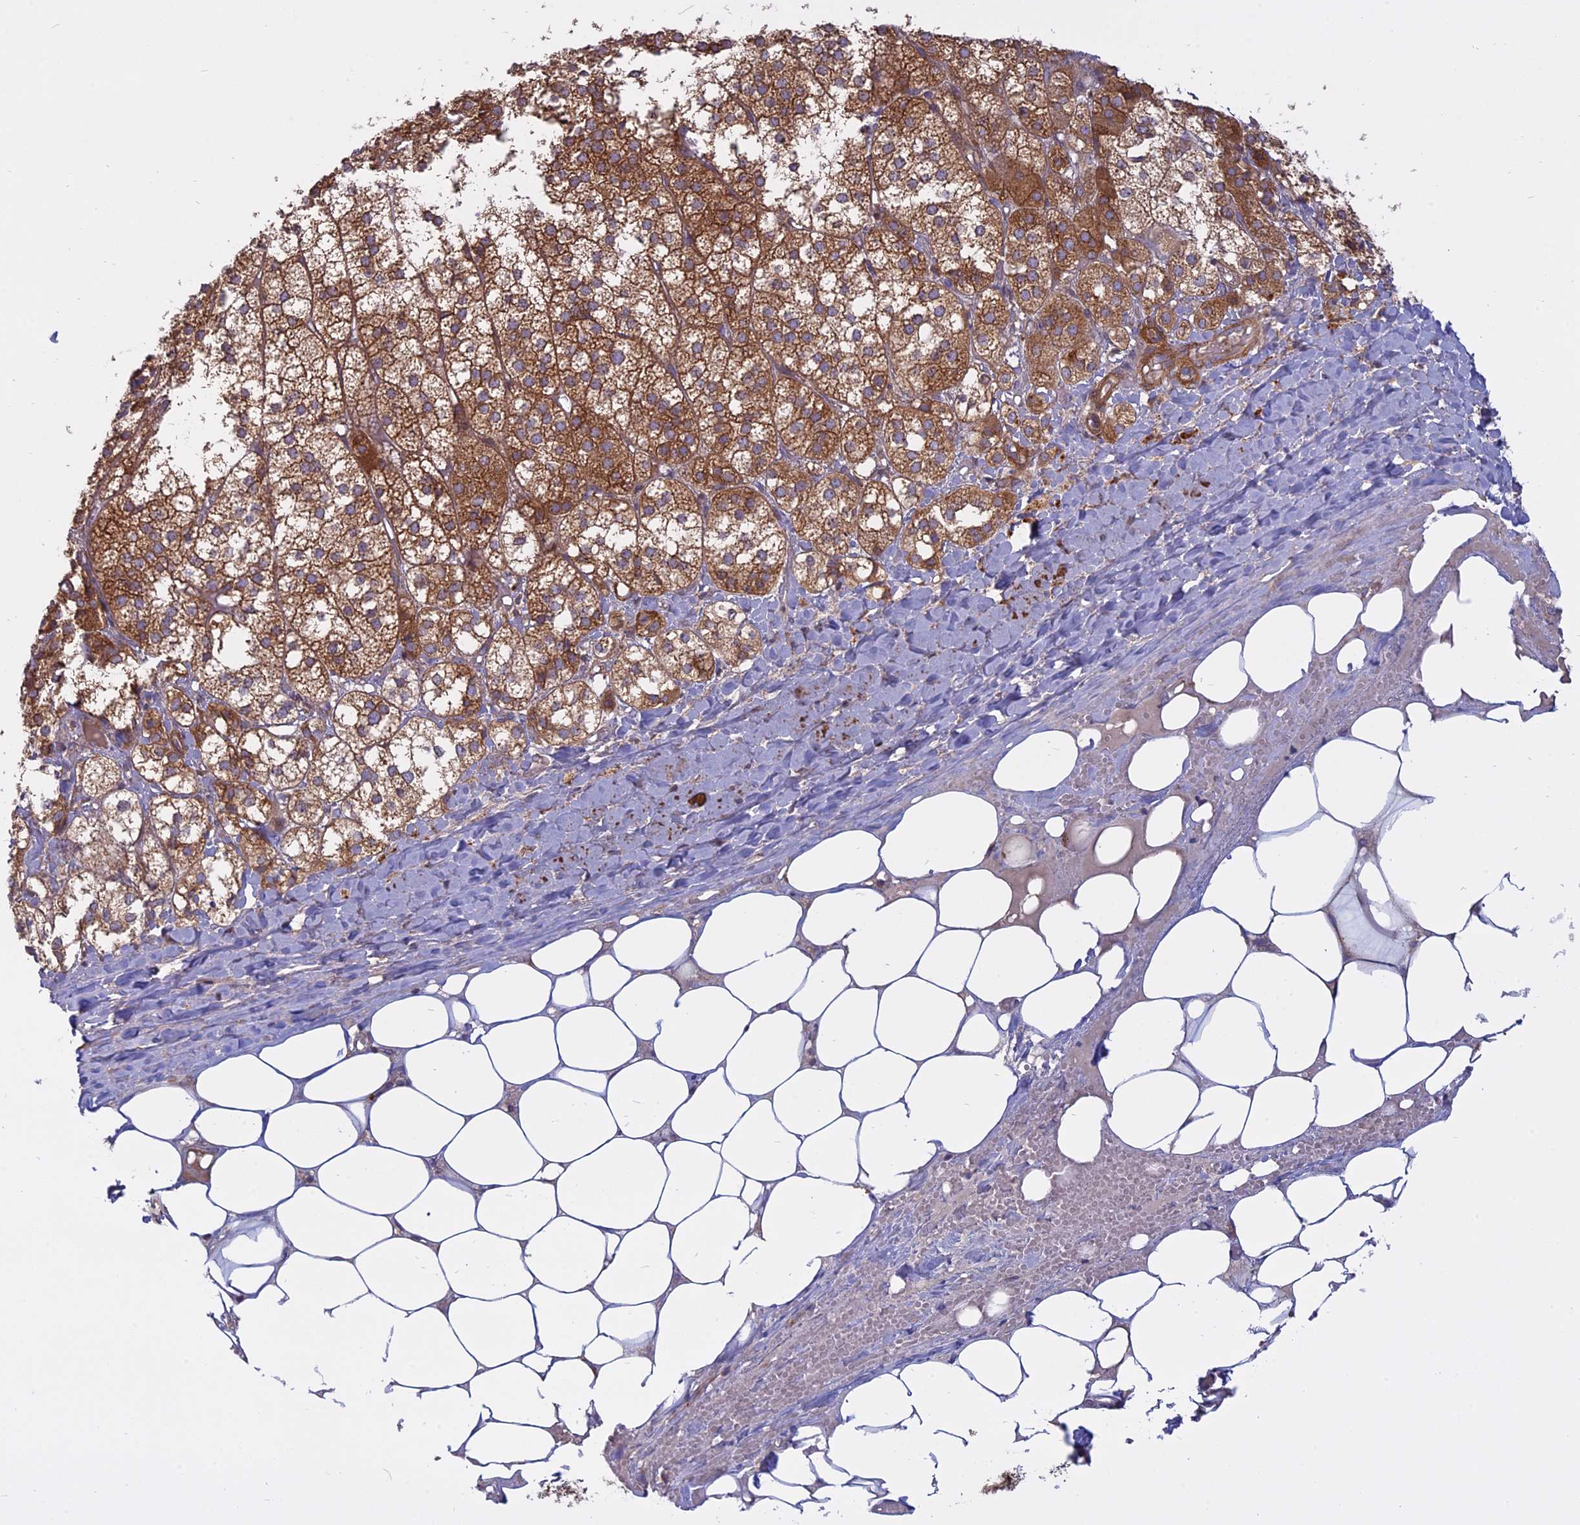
{"staining": {"intensity": "moderate", "quantity": ">75%", "location": "cytoplasmic/membranous"}, "tissue": "adrenal gland", "cell_type": "Glandular cells", "image_type": "normal", "snomed": [{"axis": "morphology", "description": "Normal tissue, NOS"}, {"axis": "topography", "description": "Adrenal gland"}], "caption": "Immunohistochemistry histopathology image of benign adrenal gland stained for a protein (brown), which shows medium levels of moderate cytoplasmic/membranous expression in about >75% of glandular cells.", "gene": "TMEM208", "patient": {"sex": "female", "age": 61}}